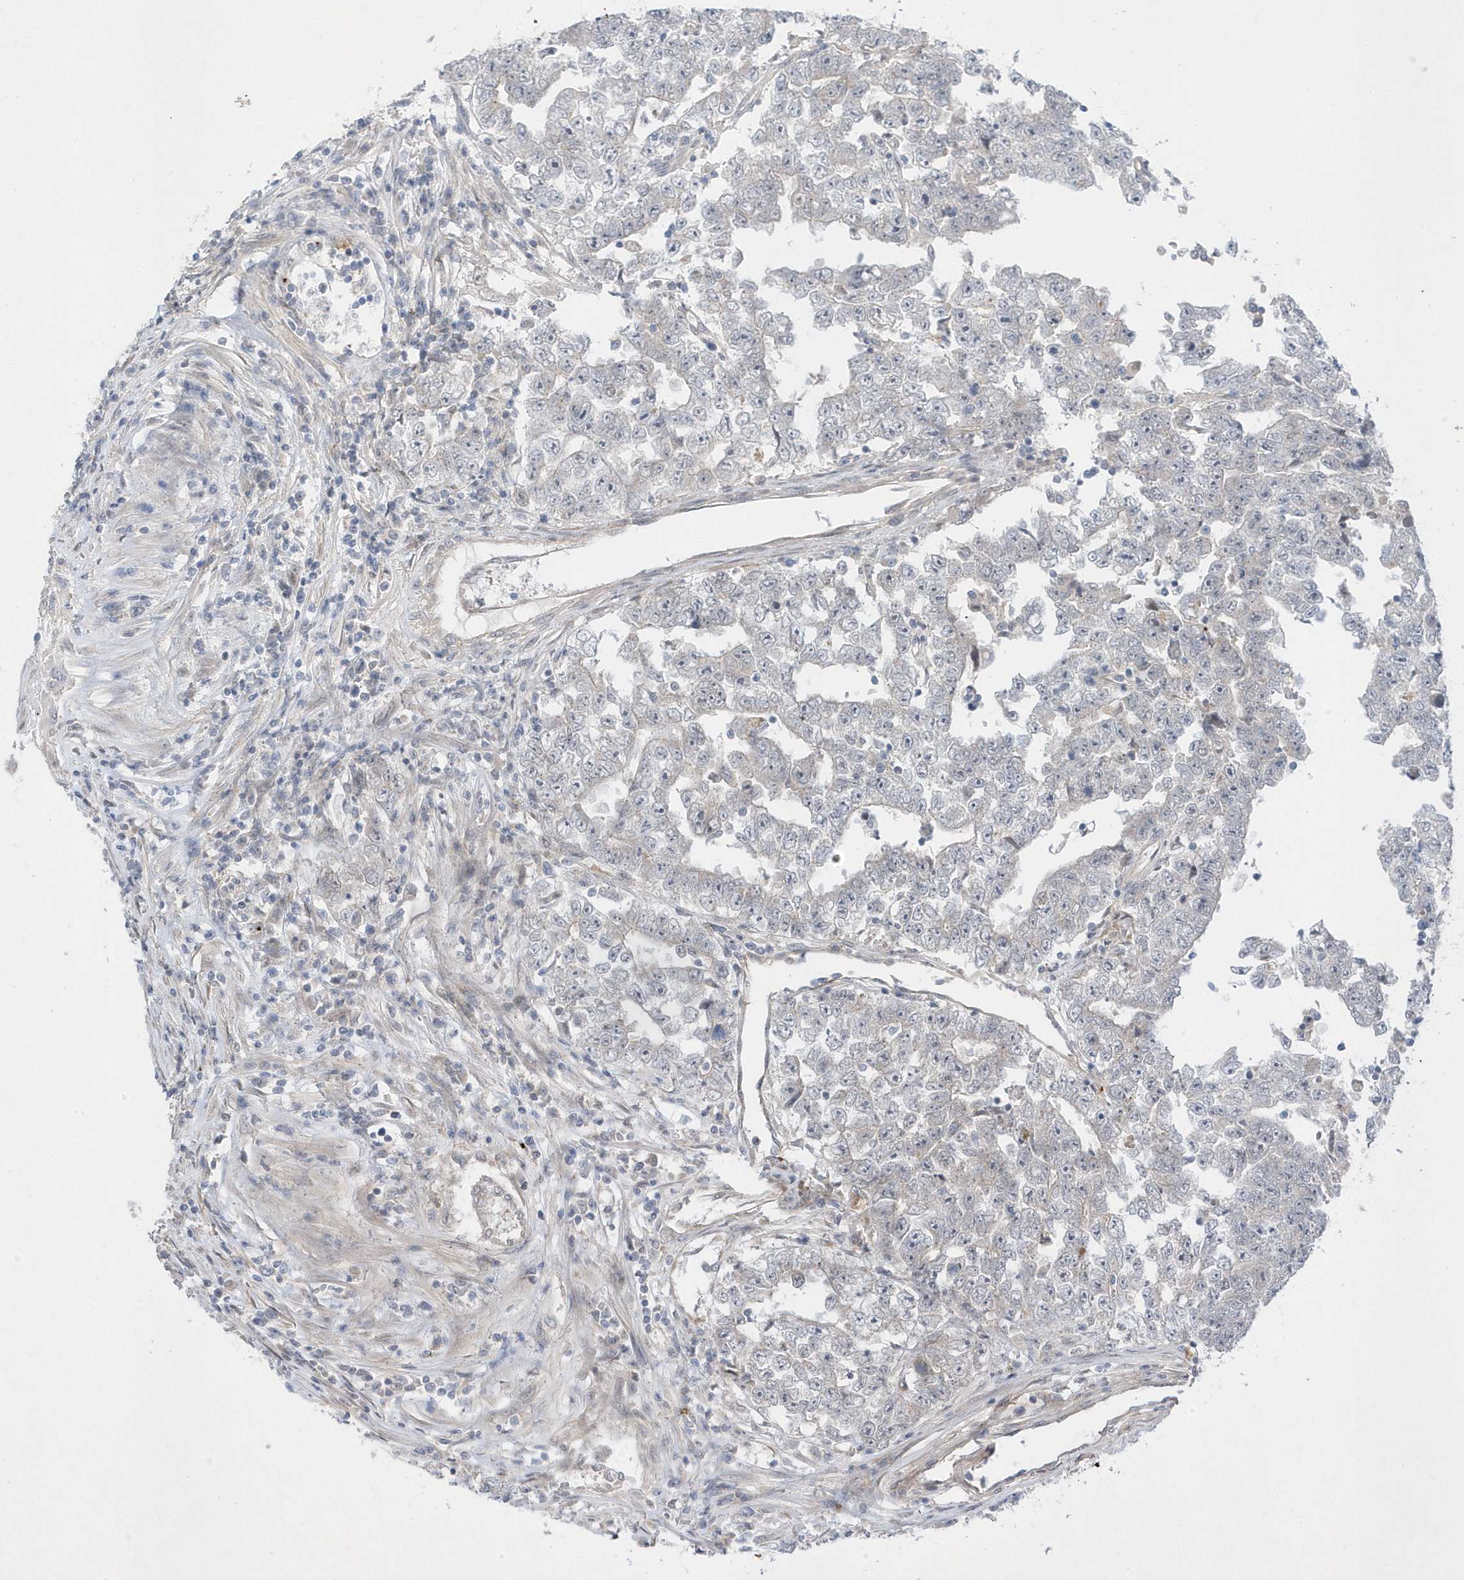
{"staining": {"intensity": "negative", "quantity": "none", "location": "none"}, "tissue": "testis cancer", "cell_type": "Tumor cells", "image_type": "cancer", "snomed": [{"axis": "morphology", "description": "Carcinoma, Embryonal, NOS"}, {"axis": "topography", "description": "Testis"}], "caption": "This is an immunohistochemistry (IHC) photomicrograph of testis cancer (embryonal carcinoma). There is no positivity in tumor cells.", "gene": "ANAPC1", "patient": {"sex": "male", "age": 25}}